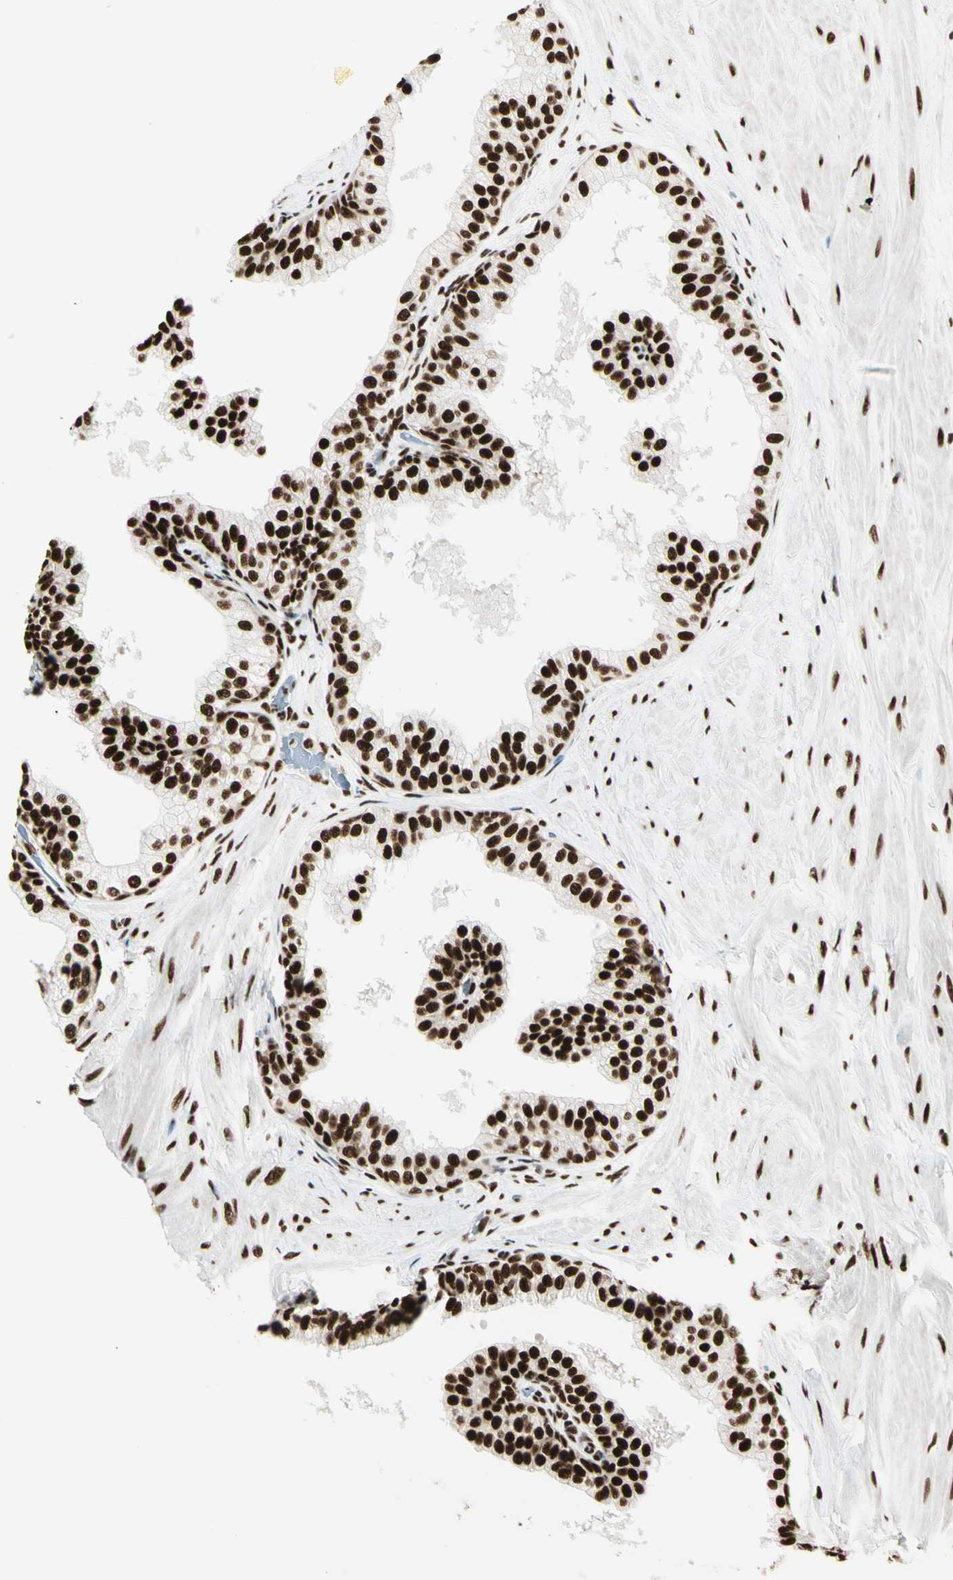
{"staining": {"intensity": "strong", "quantity": ">75%", "location": "nuclear"}, "tissue": "prostate", "cell_type": "Glandular cells", "image_type": "normal", "snomed": [{"axis": "morphology", "description": "Normal tissue, NOS"}, {"axis": "topography", "description": "Prostate"}], "caption": "Immunohistochemistry of benign human prostate exhibits high levels of strong nuclear staining in about >75% of glandular cells.", "gene": "CCAR1", "patient": {"sex": "male", "age": 60}}